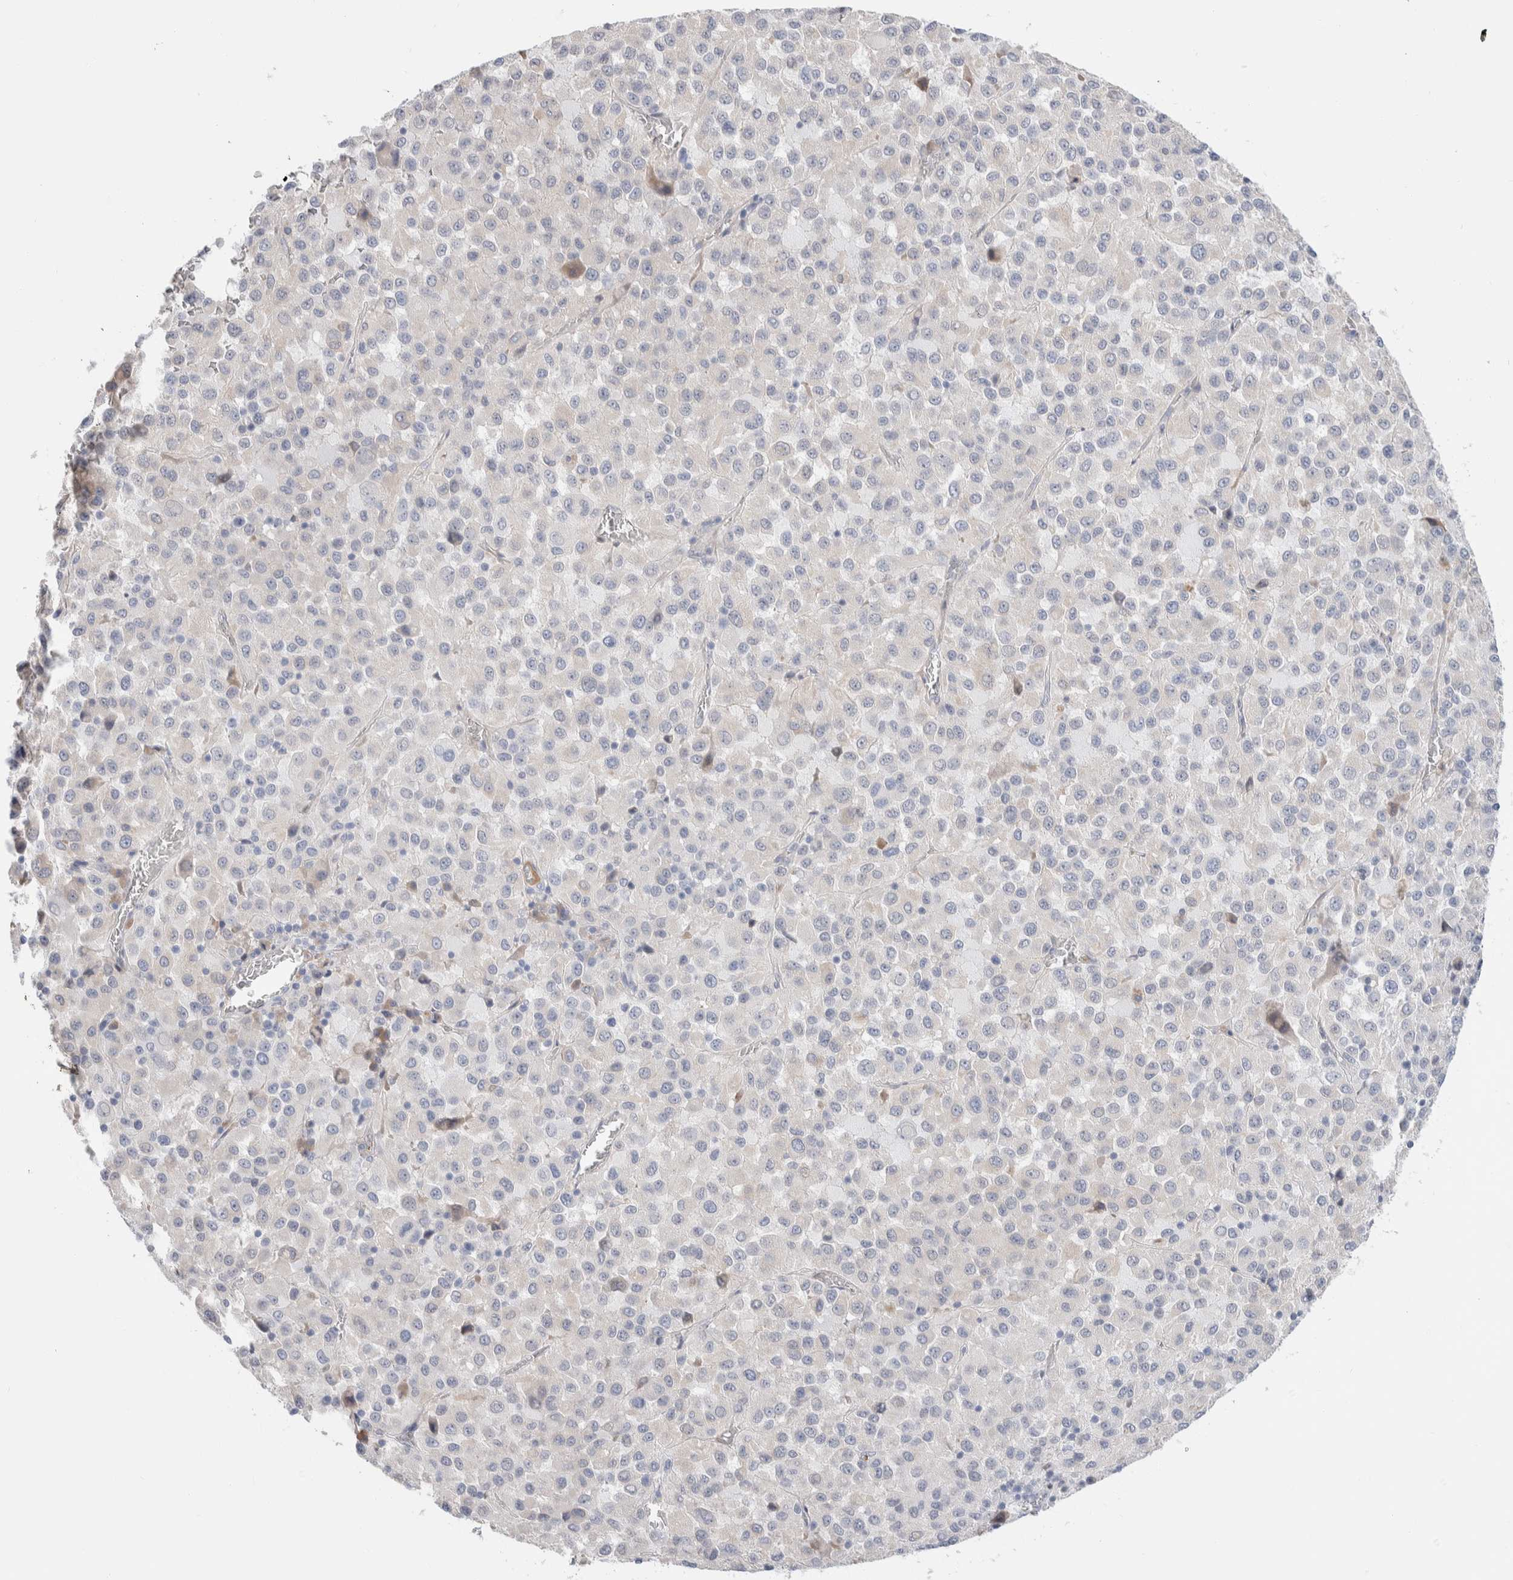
{"staining": {"intensity": "negative", "quantity": "none", "location": "none"}, "tissue": "melanoma", "cell_type": "Tumor cells", "image_type": "cancer", "snomed": [{"axis": "morphology", "description": "Malignant melanoma, Metastatic site"}, {"axis": "topography", "description": "Lung"}], "caption": "High power microscopy micrograph of an IHC photomicrograph of malignant melanoma (metastatic site), revealing no significant positivity in tumor cells.", "gene": "RUSF1", "patient": {"sex": "male", "age": 64}}